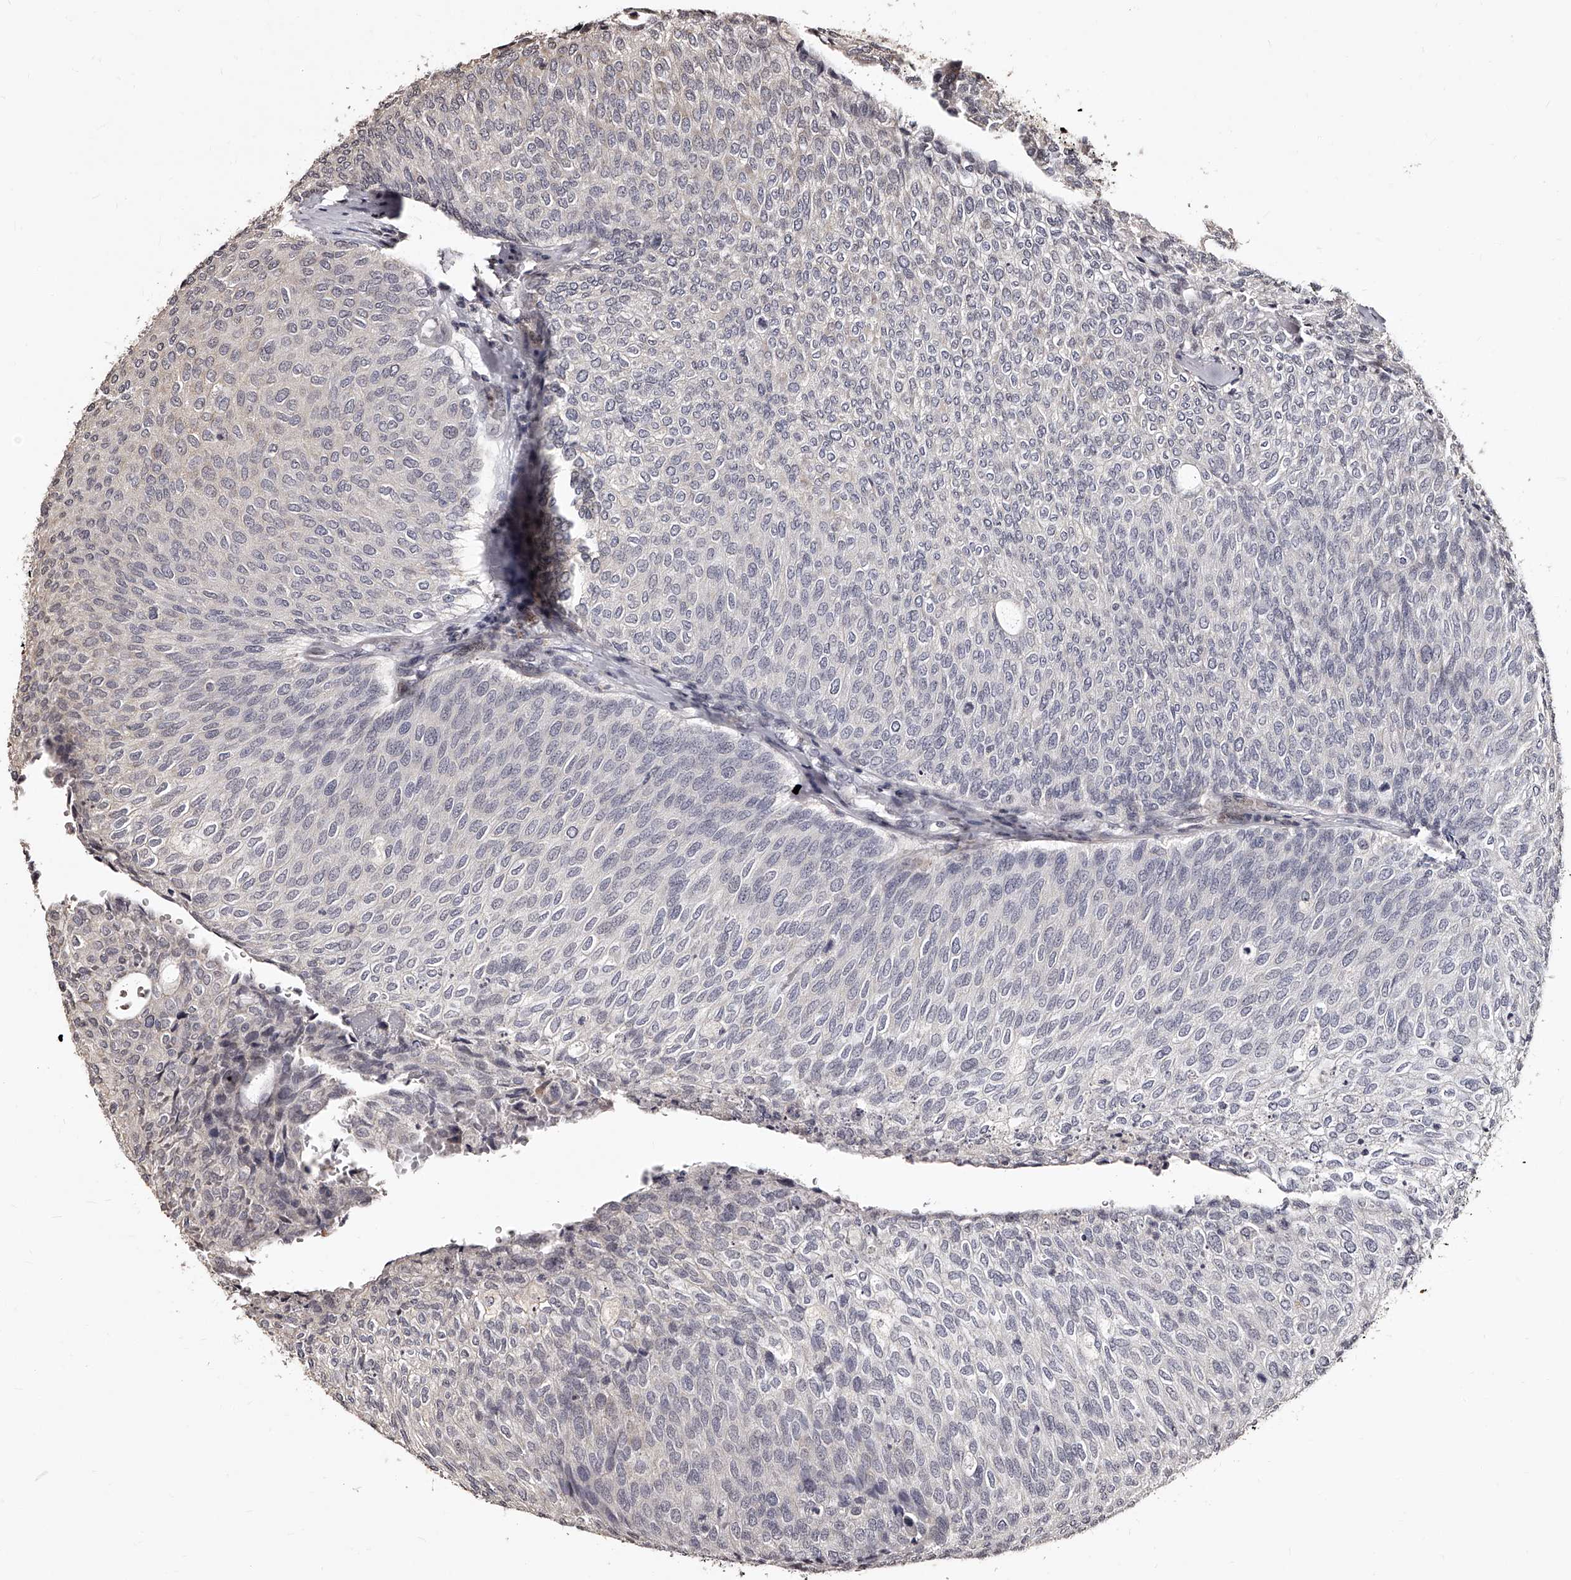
{"staining": {"intensity": "negative", "quantity": "none", "location": "none"}, "tissue": "urothelial cancer", "cell_type": "Tumor cells", "image_type": "cancer", "snomed": [{"axis": "morphology", "description": "Urothelial carcinoma, Low grade"}, {"axis": "topography", "description": "Urinary bladder"}], "caption": "This micrograph is of urothelial carcinoma (low-grade) stained with IHC to label a protein in brown with the nuclei are counter-stained blue. There is no staining in tumor cells. (Immunohistochemistry, brightfield microscopy, high magnification).", "gene": "TSHR", "patient": {"sex": "female", "age": 79}}